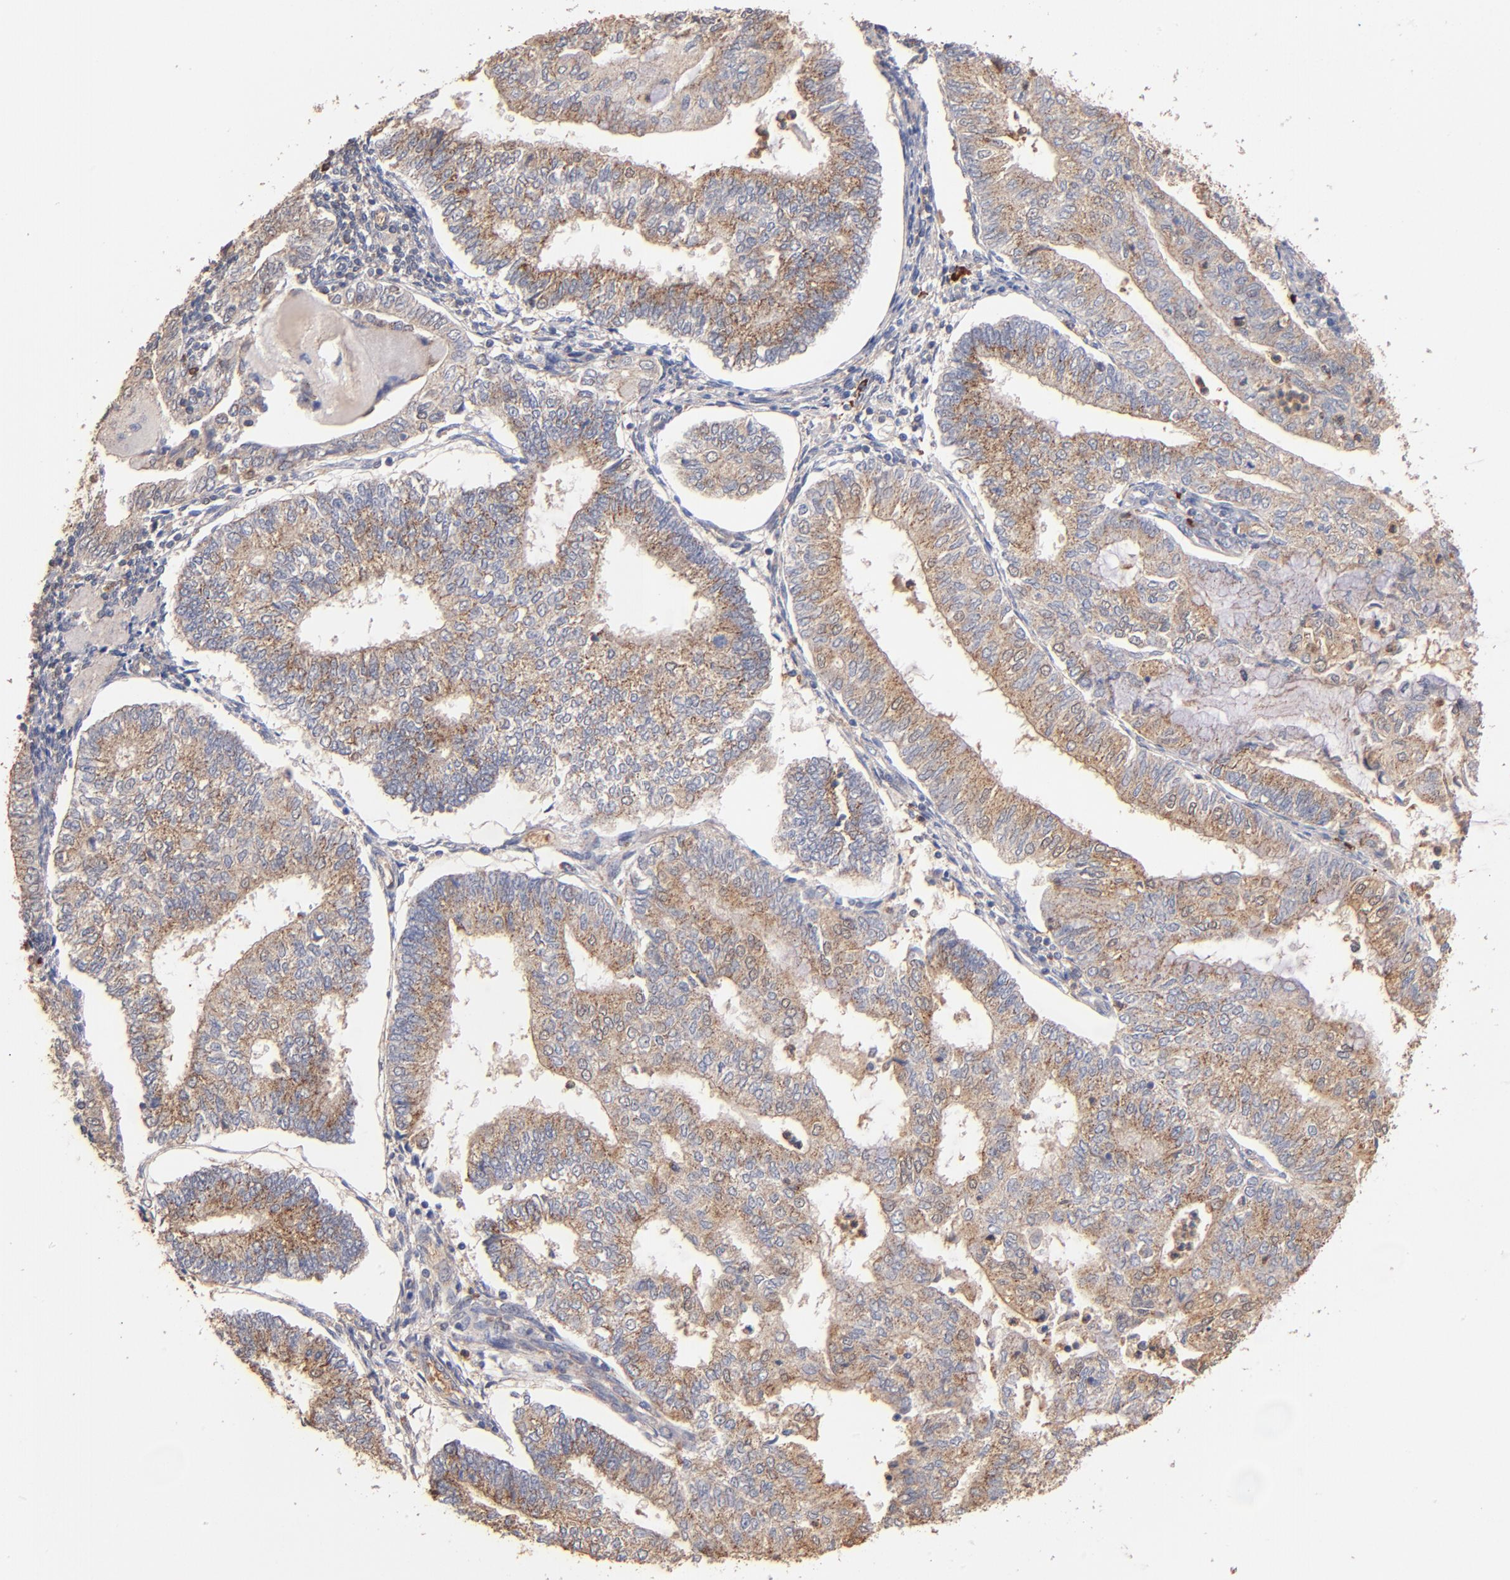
{"staining": {"intensity": "moderate", "quantity": ">75%", "location": "cytoplasmic/membranous"}, "tissue": "endometrial cancer", "cell_type": "Tumor cells", "image_type": "cancer", "snomed": [{"axis": "morphology", "description": "Adenocarcinoma, NOS"}, {"axis": "topography", "description": "Endometrium"}], "caption": "Endometrial adenocarcinoma was stained to show a protein in brown. There is medium levels of moderate cytoplasmic/membranous expression in approximately >75% of tumor cells.", "gene": "RO60", "patient": {"sex": "female", "age": 59}}